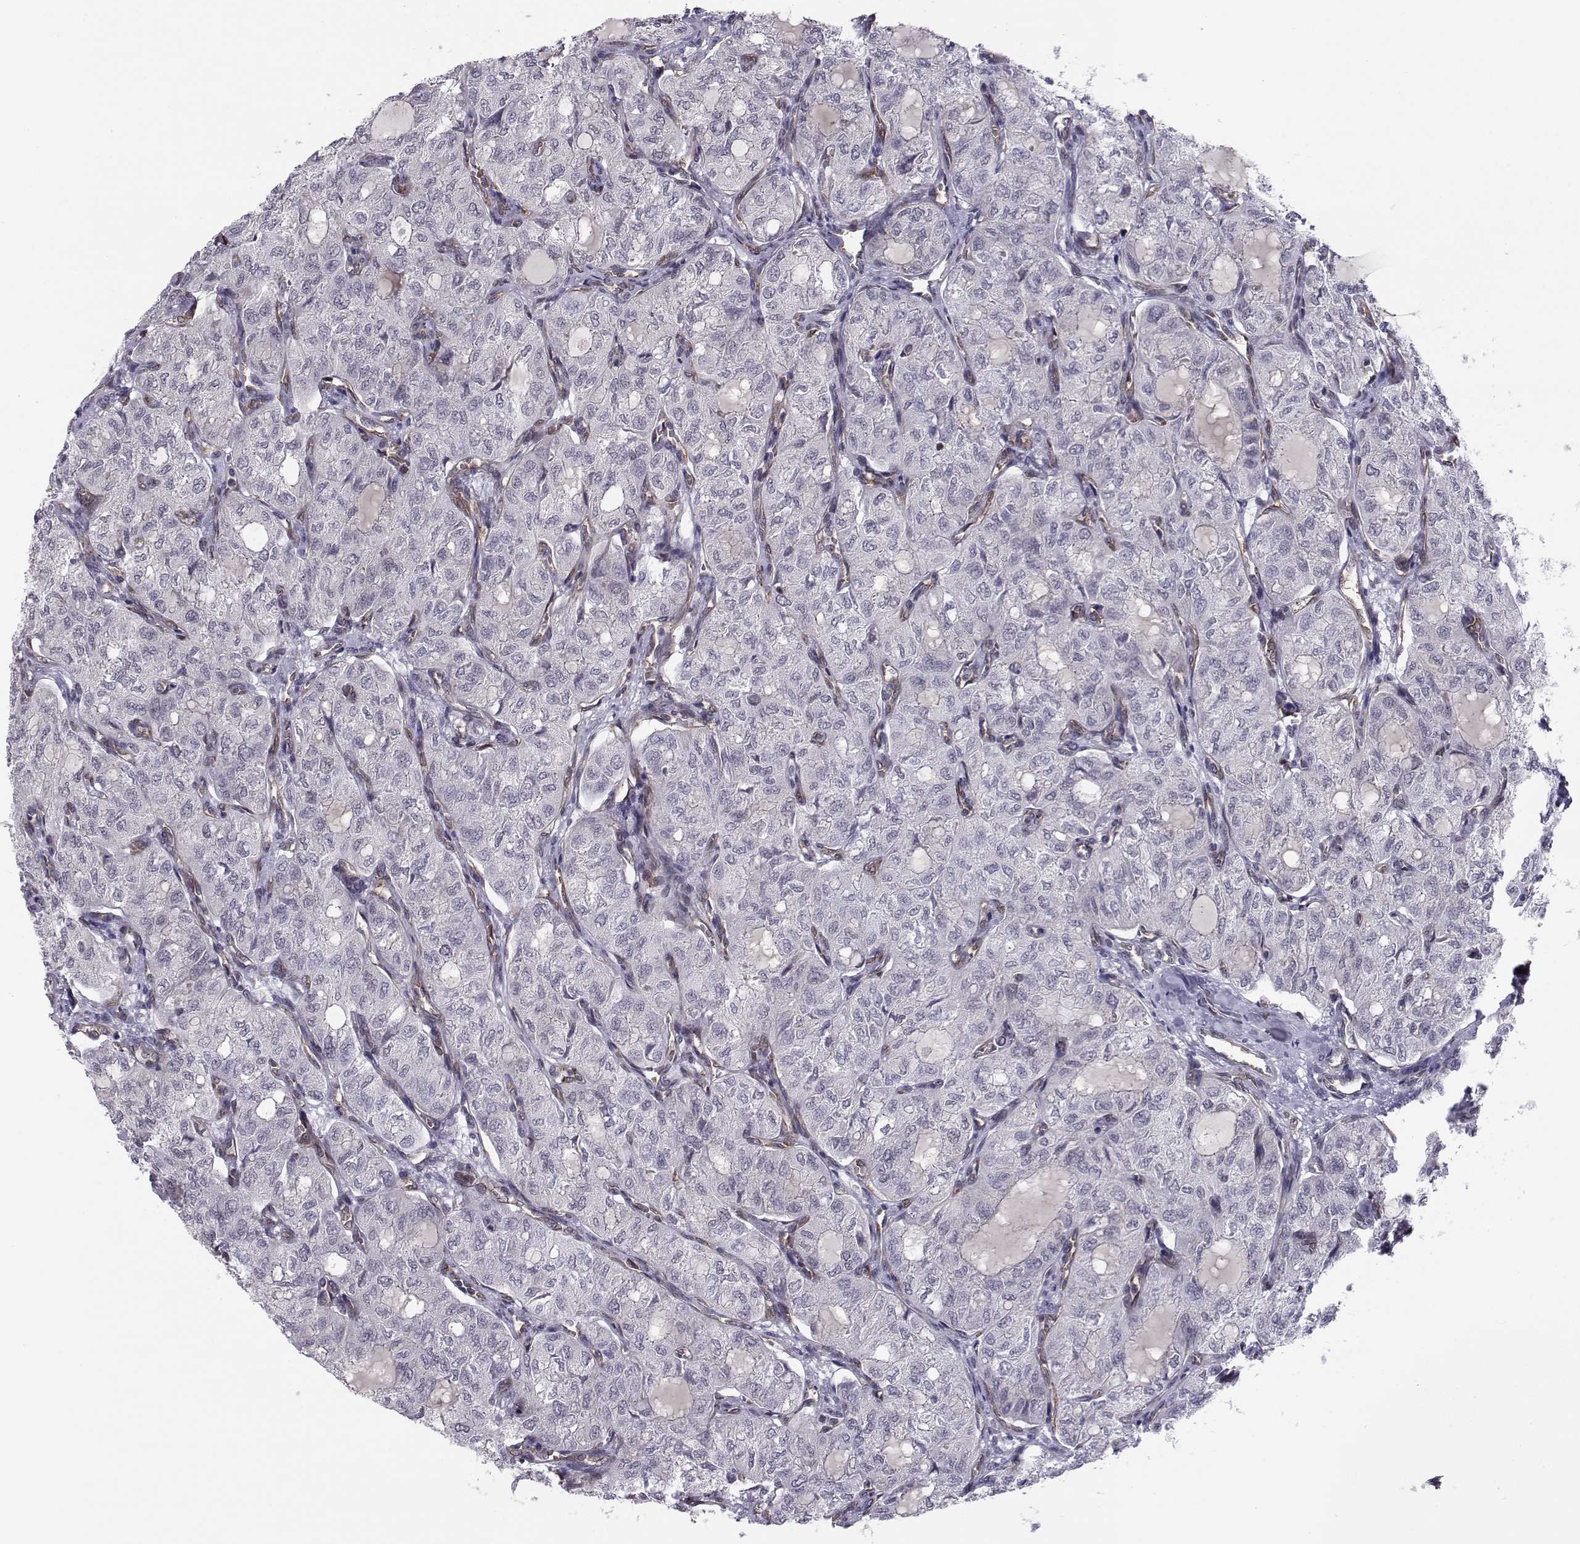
{"staining": {"intensity": "negative", "quantity": "none", "location": "none"}, "tissue": "thyroid cancer", "cell_type": "Tumor cells", "image_type": "cancer", "snomed": [{"axis": "morphology", "description": "Follicular adenoma carcinoma, NOS"}, {"axis": "topography", "description": "Thyroid gland"}], "caption": "Immunohistochemistry photomicrograph of neoplastic tissue: thyroid cancer stained with DAB reveals no significant protein positivity in tumor cells.", "gene": "KIF13B", "patient": {"sex": "male", "age": 75}}